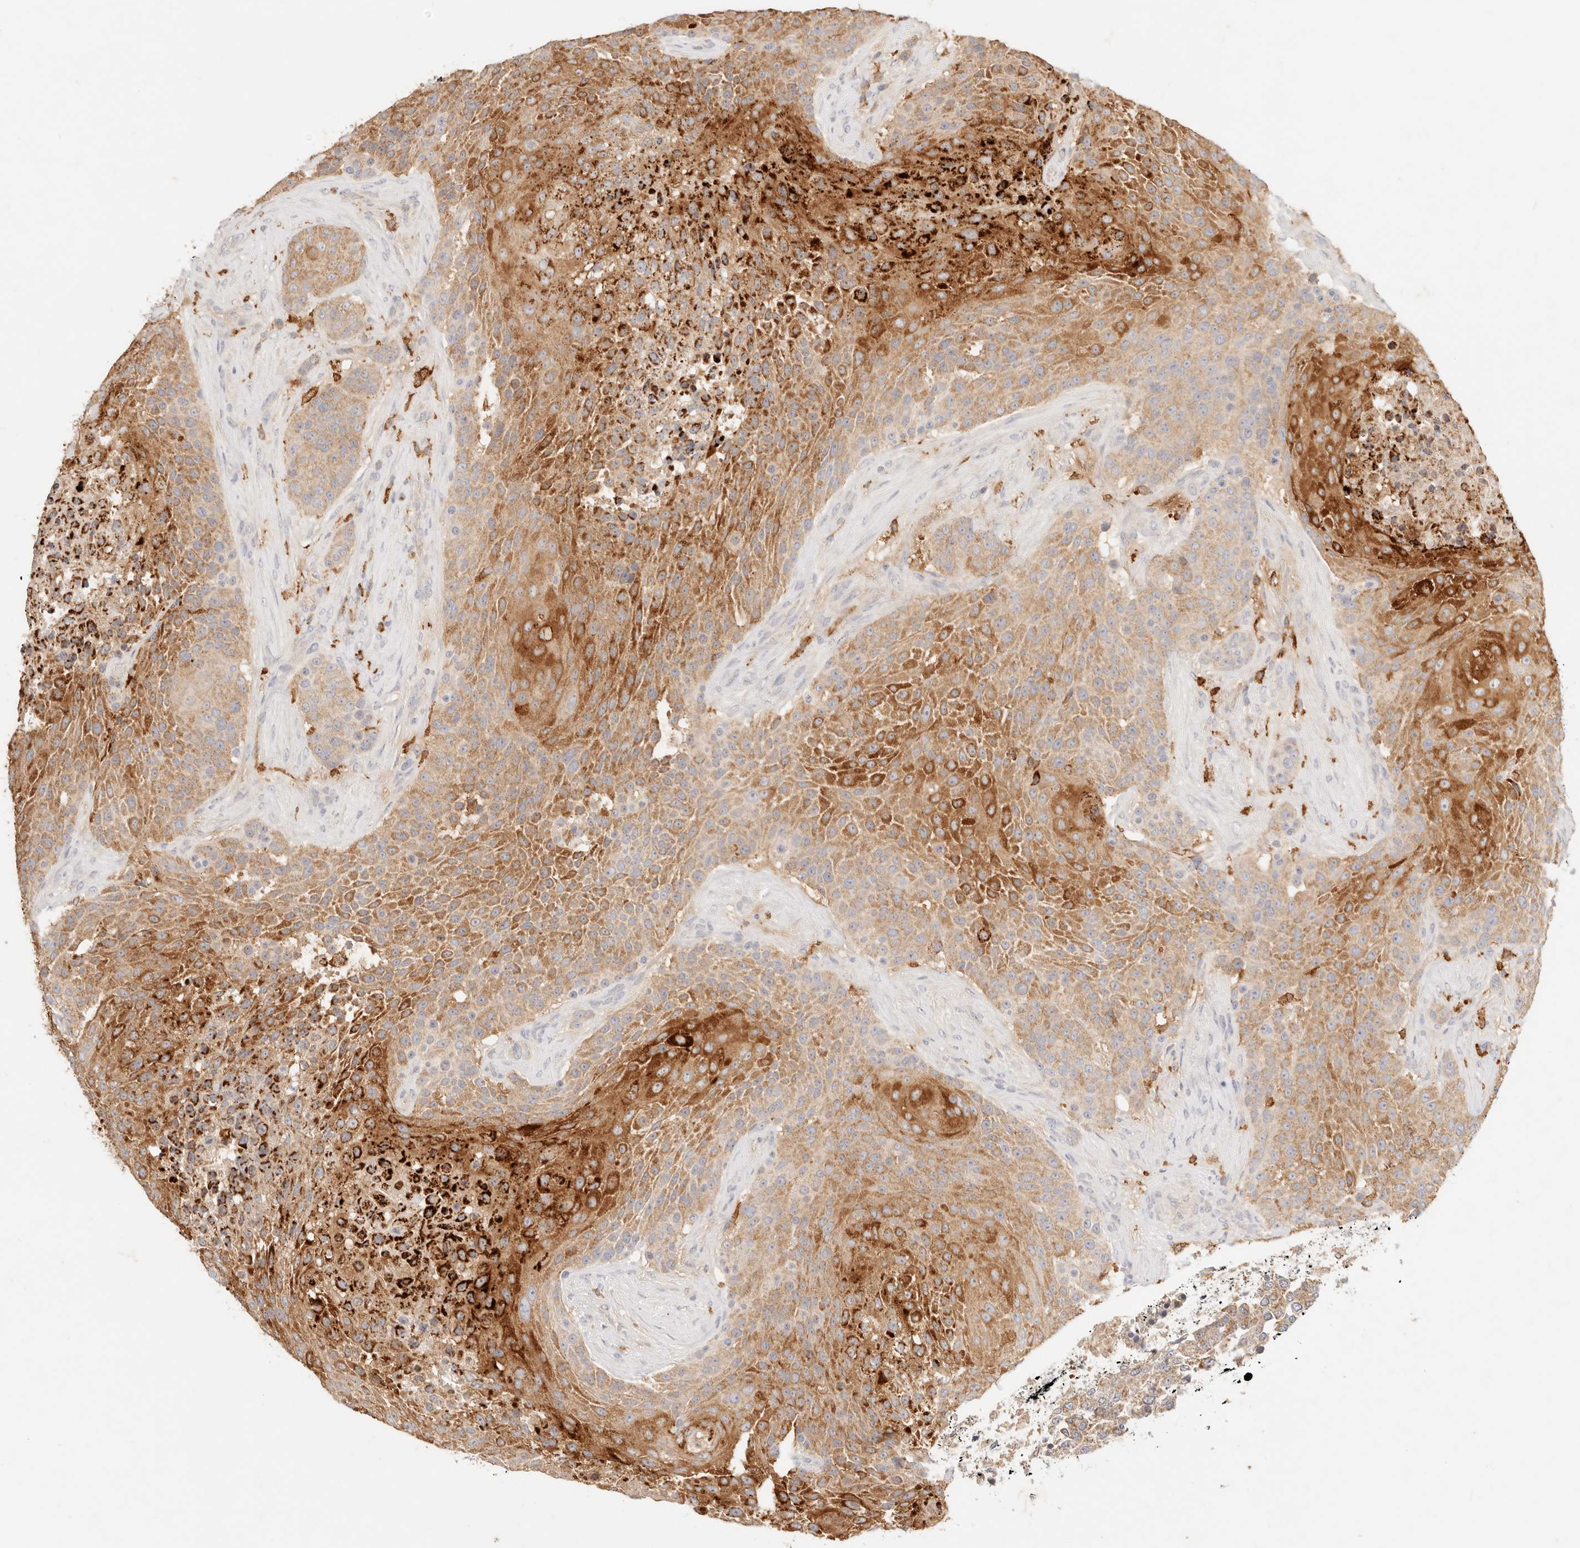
{"staining": {"intensity": "strong", "quantity": ">75%", "location": "cytoplasmic/membranous"}, "tissue": "urothelial cancer", "cell_type": "Tumor cells", "image_type": "cancer", "snomed": [{"axis": "morphology", "description": "Urothelial carcinoma, High grade"}, {"axis": "topography", "description": "Urinary bladder"}], "caption": "Immunohistochemistry staining of urothelial carcinoma (high-grade), which displays high levels of strong cytoplasmic/membranous staining in about >75% of tumor cells indicating strong cytoplasmic/membranous protein staining. The staining was performed using DAB (brown) for protein detection and nuclei were counterstained in hematoxylin (blue).", "gene": "HK2", "patient": {"sex": "female", "age": 63}}